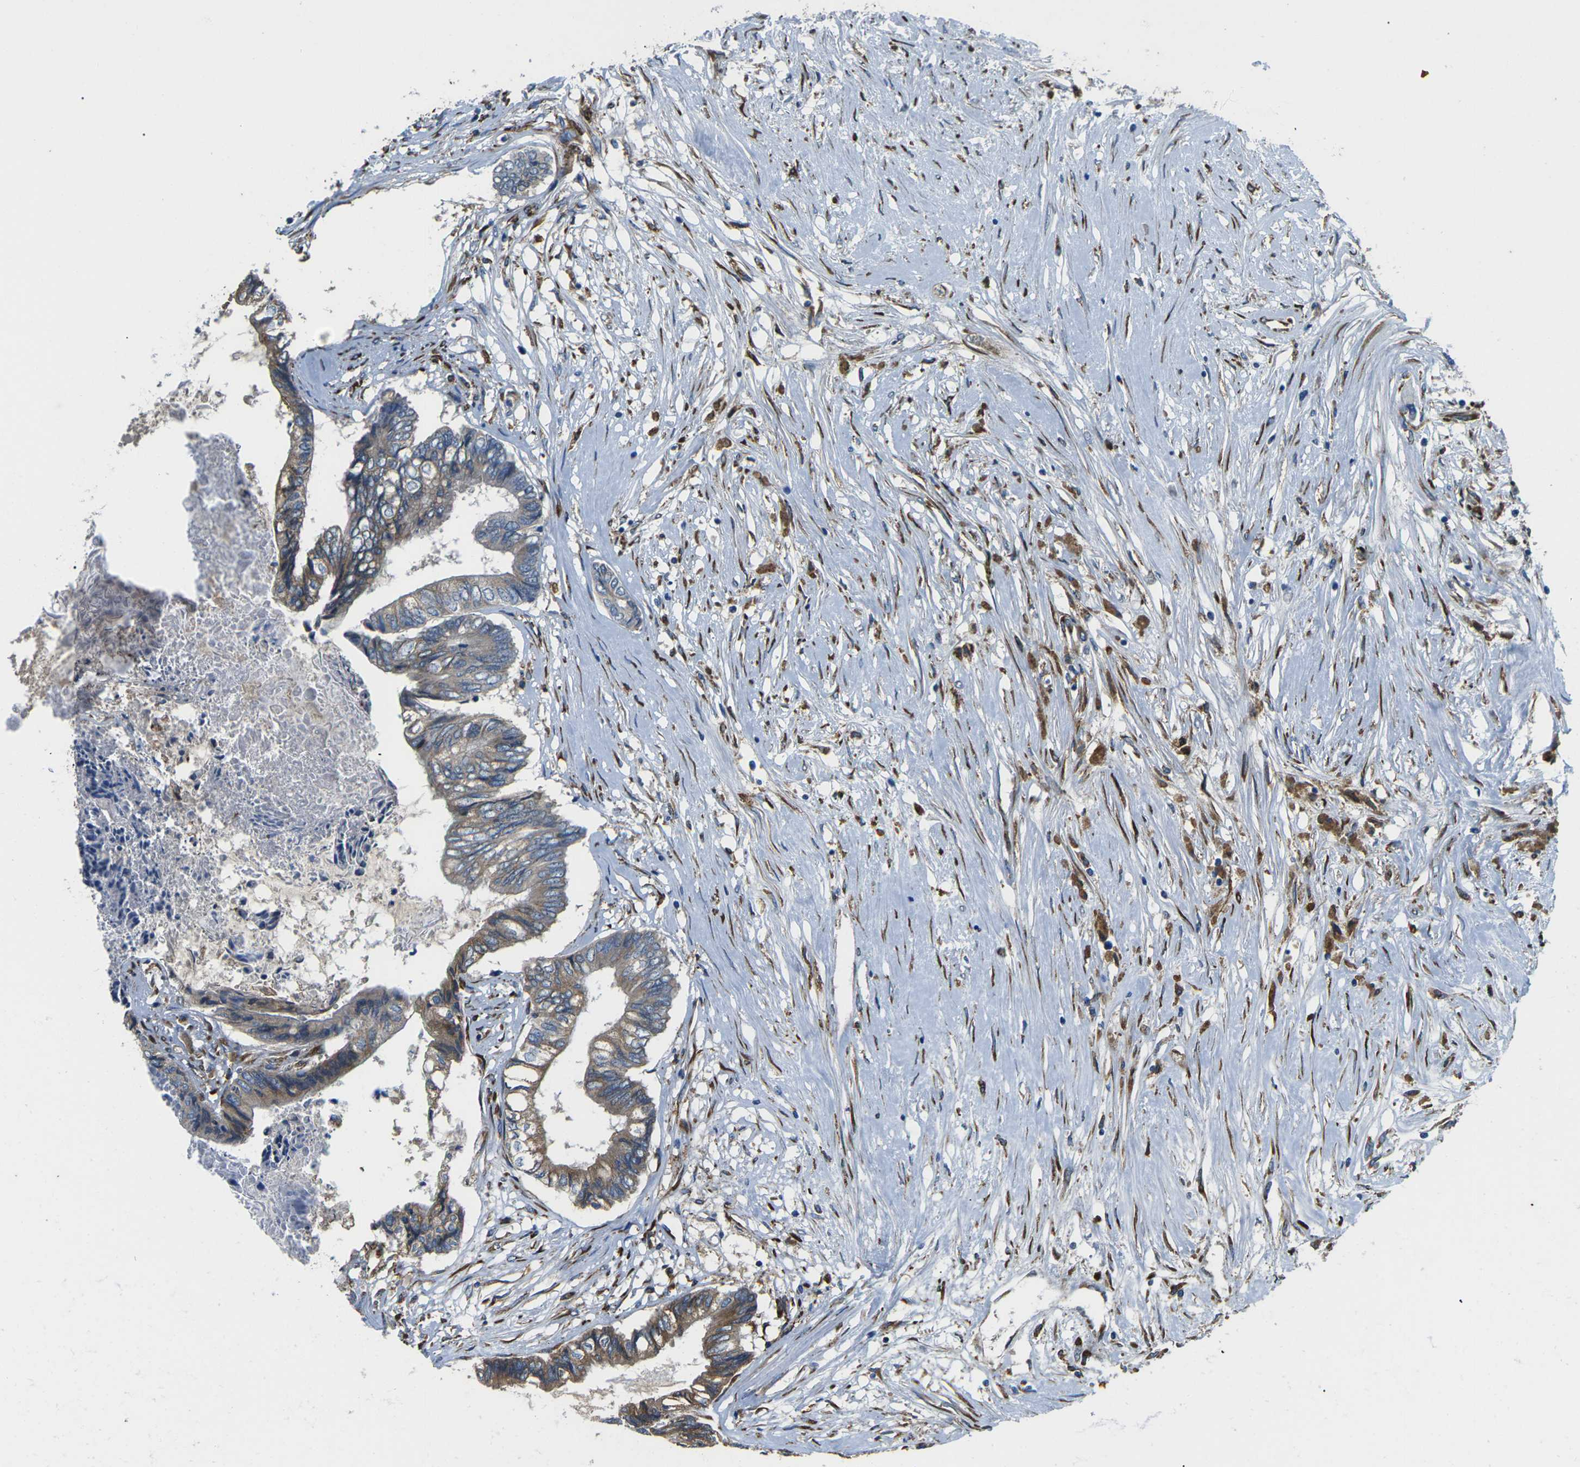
{"staining": {"intensity": "weak", "quantity": ">75%", "location": "cytoplasmic/membranous"}, "tissue": "colorectal cancer", "cell_type": "Tumor cells", "image_type": "cancer", "snomed": [{"axis": "morphology", "description": "Adenocarcinoma, NOS"}, {"axis": "topography", "description": "Rectum"}], "caption": "Immunohistochemical staining of colorectal cancer (adenocarcinoma) demonstrates low levels of weak cytoplasmic/membranous staining in about >75% of tumor cells. (DAB (3,3'-diaminobenzidine) = brown stain, brightfield microscopy at high magnification).", "gene": "PDZD8", "patient": {"sex": "male", "age": 63}}